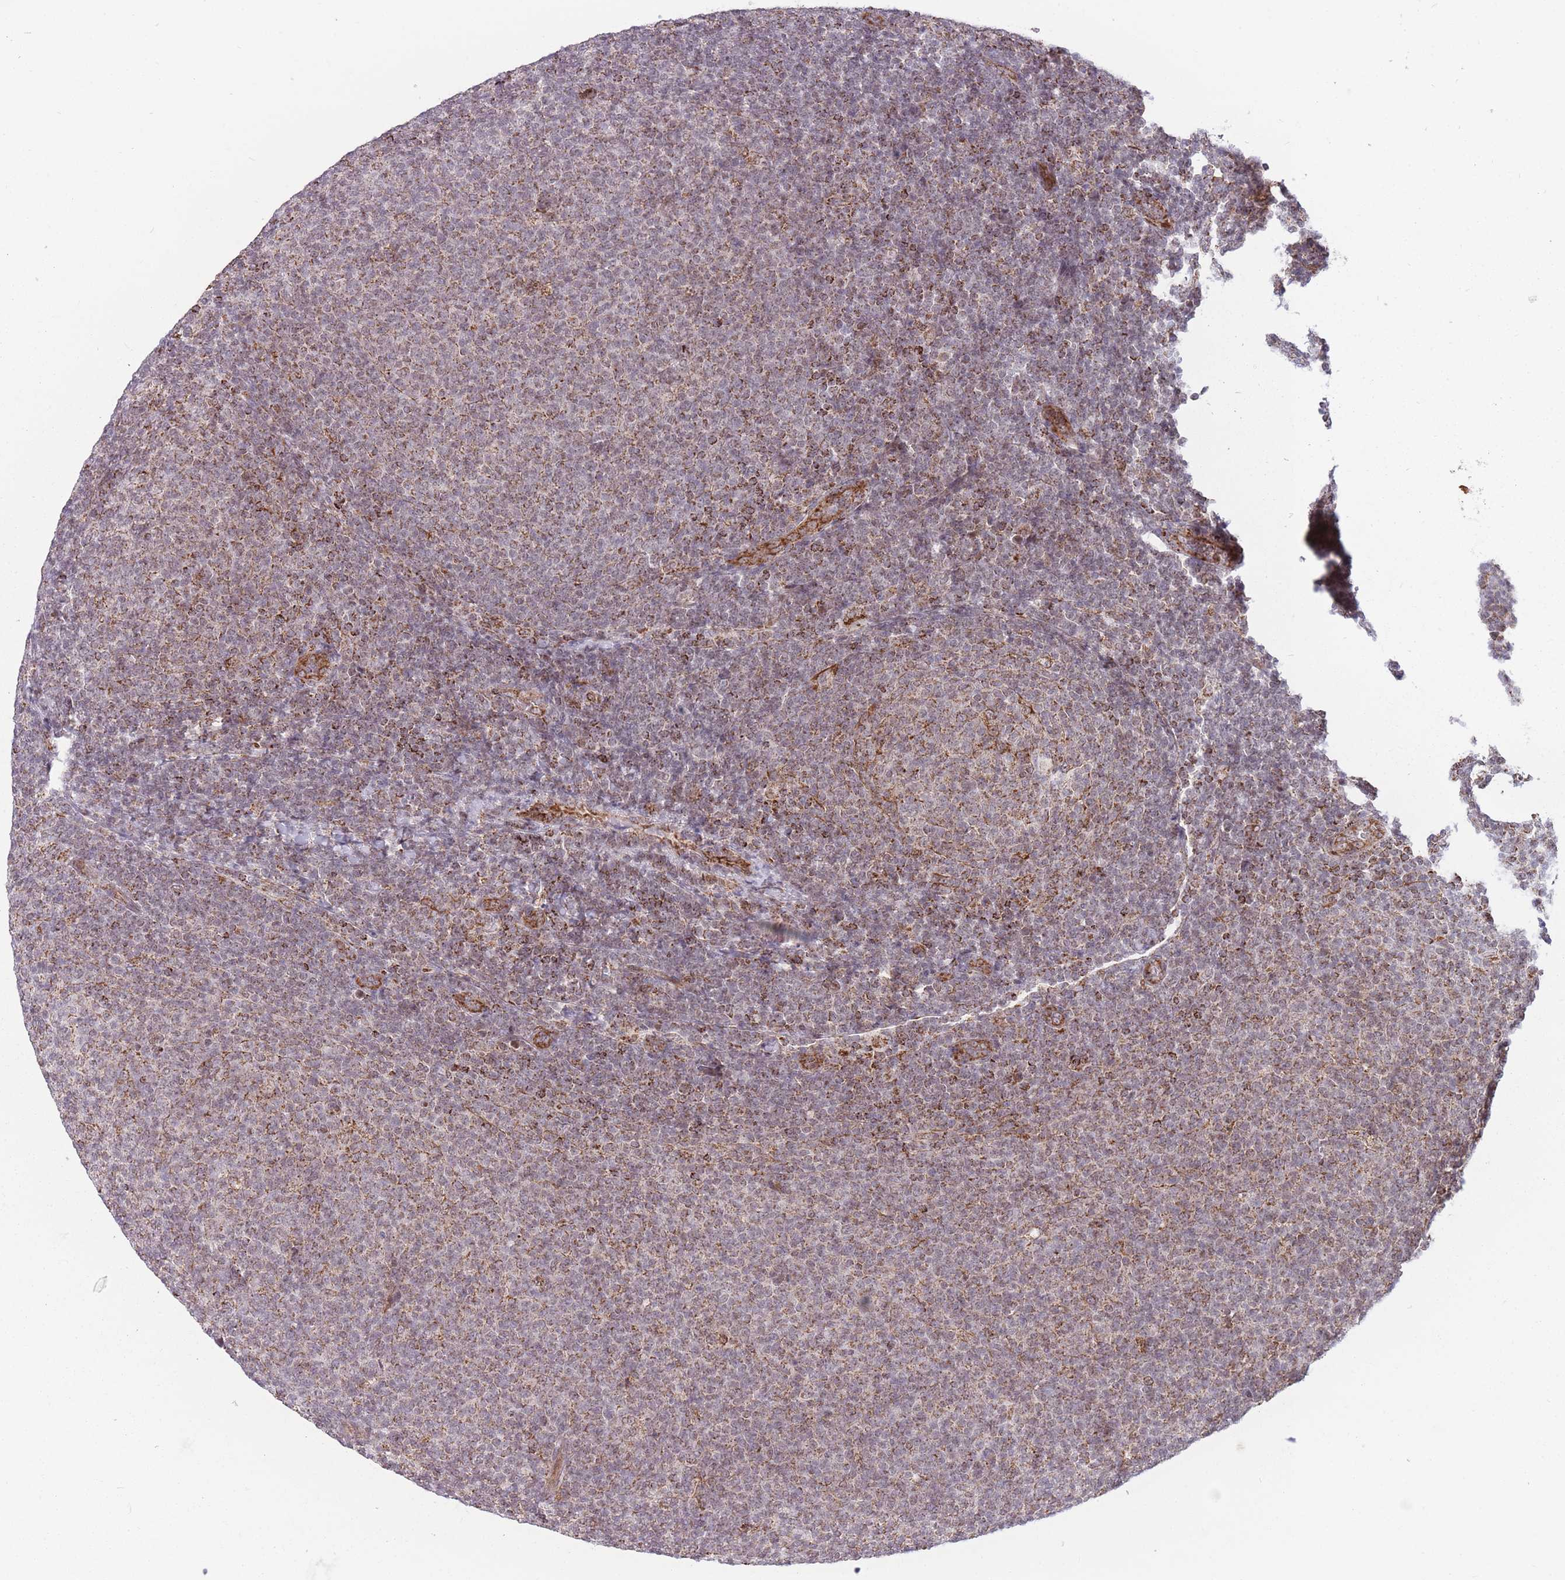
{"staining": {"intensity": "moderate", "quantity": "25%-75%", "location": "cytoplasmic/membranous"}, "tissue": "lymphoma", "cell_type": "Tumor cells", "image_type": "cancer", "snomed": [{"axis": "morphology", "description": "Malignant lymphoma, non-Hodgkin's type, Low grade"}, {"axis": "topography", "description": "Lymph node"}], "caption": "This micrograph demonstrates immunohistochemistry staining of low-grade malignant lymphoma, non-Hodgkin's type, with medium moderate cytoplasmic/membranous expression in about 25%-75% of tumor cells.", "gene": "DPYSL4", "patient": {"sex": "male", "age": 66}}